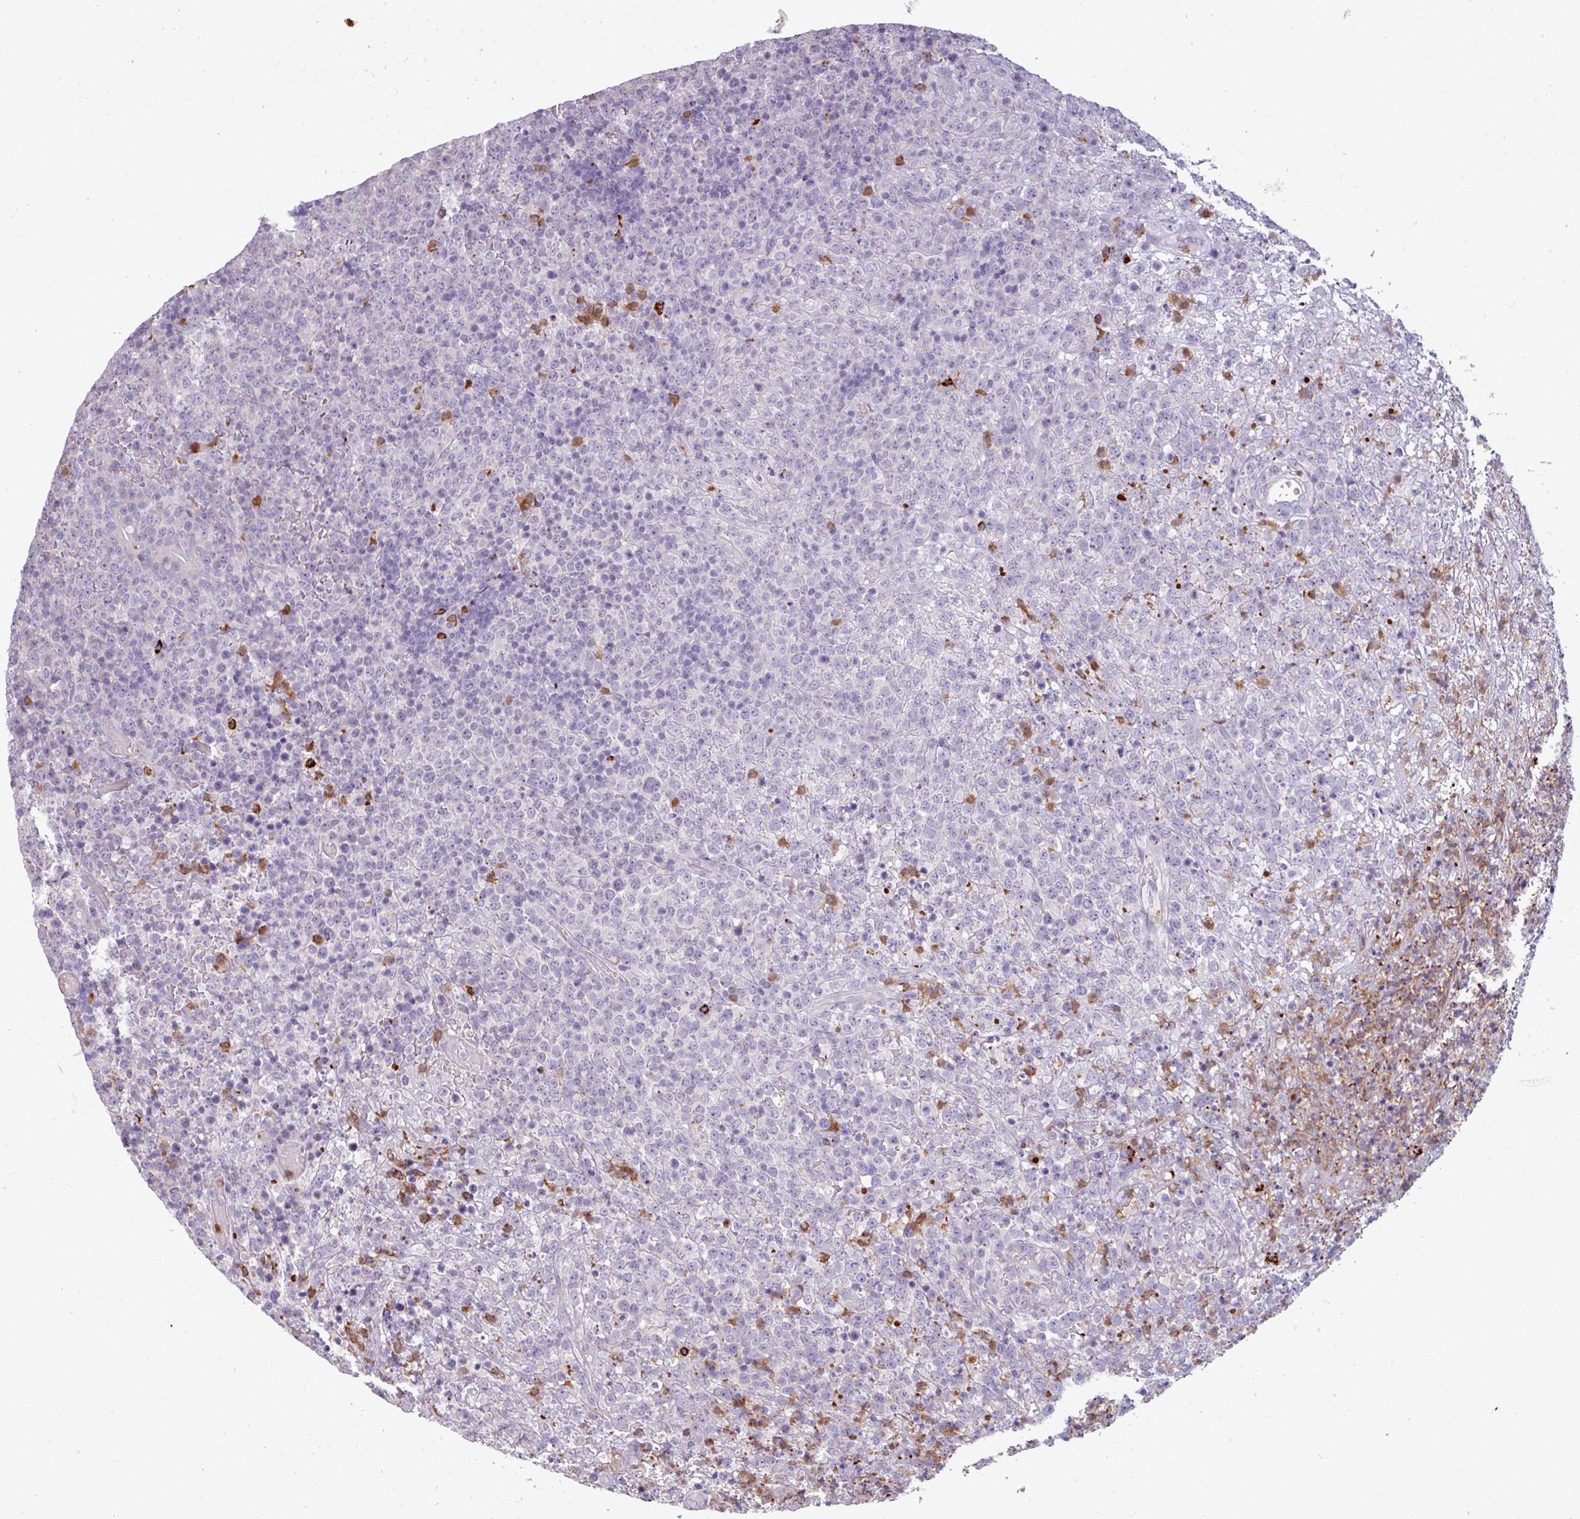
{"staining": {"intensity": "negative", "quantity": "none", "location": "none"}, "tissue": "lymphoma", "cell_type": "Tumor cells", "image_type": "cancer", "snomed": [{"axis": "morphology", "description": "Malignant lymphoma, non-Hodgkin's type, High grade"}, {"axis": "topography", "description": "Colon"}], "caption": "High-grade malignant lymphoma, non-Hodgkin's type was stained to show a protein in brown. There is no significant positivity in tumor cells.", "gene": "TRIM39", "patient": {"sex": "female", "age": 53}}